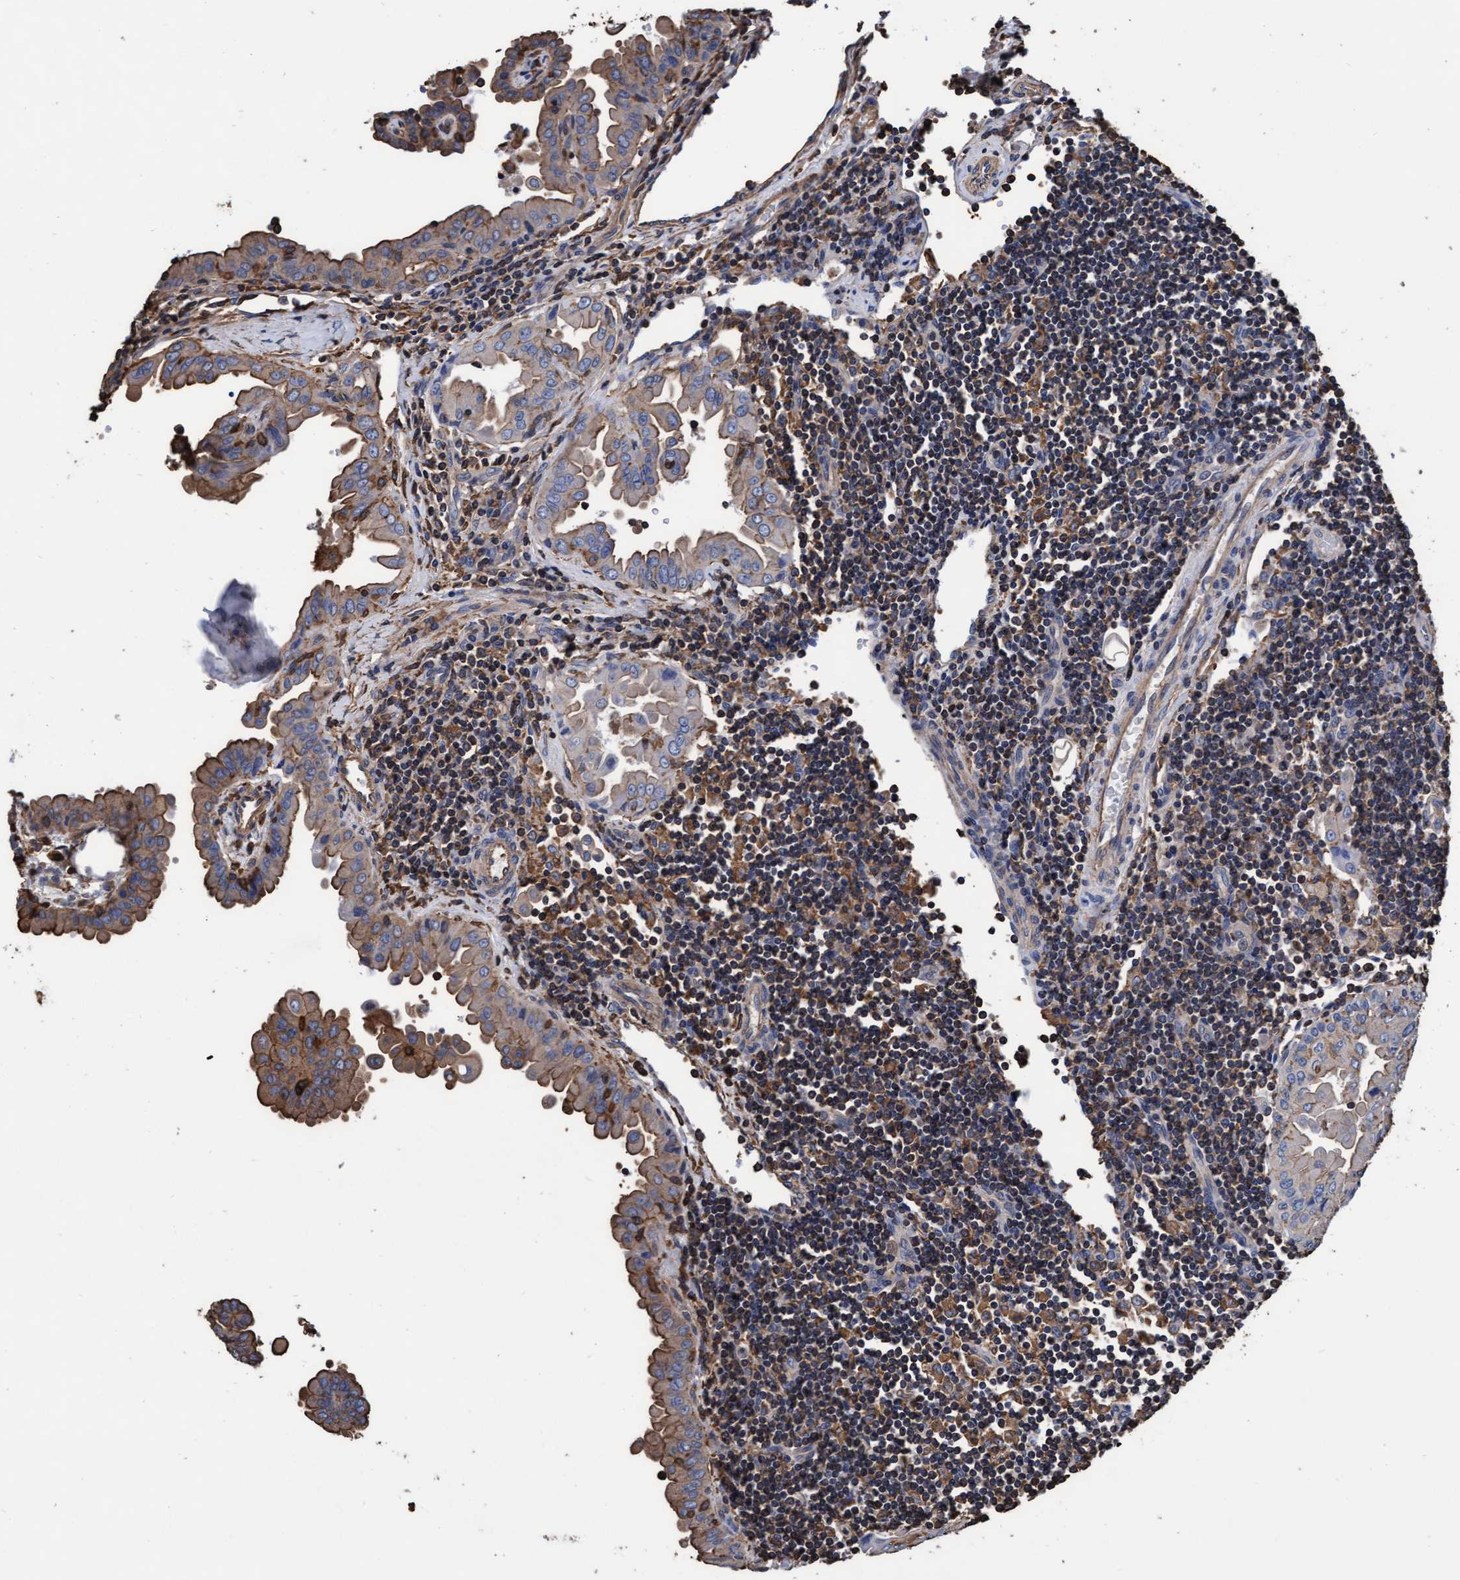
{"staining": {"intensity": "moderate", "quantity": "25%-75%", "location": "cytoplasmic/membranous"}, "tissue": "thyroid cancer", "cell_type": "Tumor cells", "image_type": "cancer", "snomed": [{"axis": "morphology", "description": "Papillary adenocarcinoma, NOS"}, {"axis": "topography", "description": "Thyroid gland"}], "caption": "Papillary adenocarcinoma (thyroid) stained with DAB (3,3'-diaminobenzidine) IHC displays medium levels of moderate cytoplasmic/membranous positivity in approximately 25%-75% of tumor cells.", "gene": "GRHPR", "patient": {"sex": "male", "age": 33}}